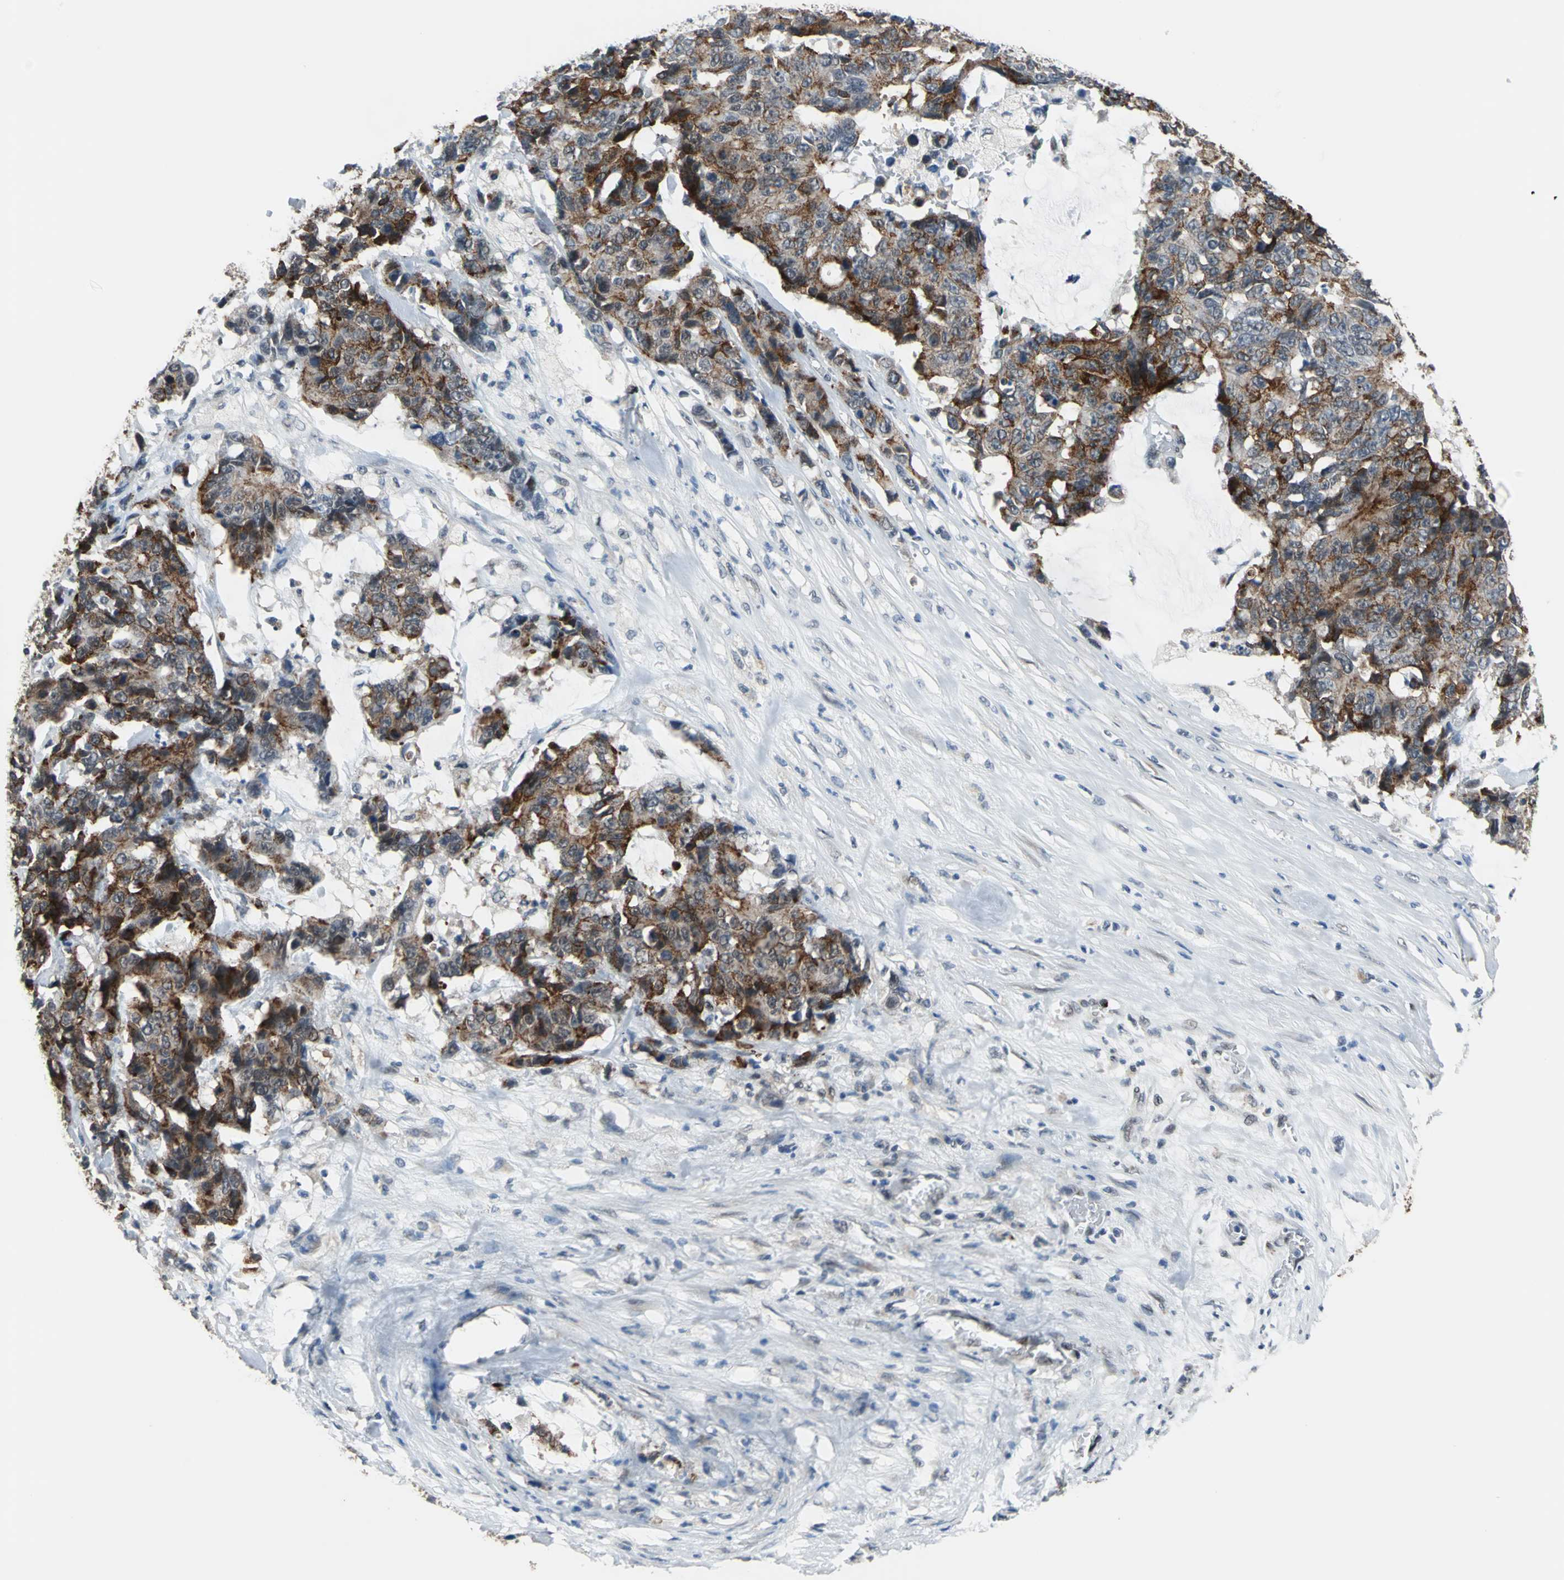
{"staining": {"intensity": "strong", "quantity": "25%-75%", "location": "cytoplasmic/membranous"}, "tissue": "colorectal cancer", "cell_type": "Tumor cells", "image_type": "cancer", "snomed": [{"axis": "morphology", "description": "Adenocarcinoma, NOS"}, {"axis": "topography", "description": "Colon"}], "caption": "This micrograph reveals colorectal cancer stained with IHC to label a protein in brown. The cytoplasmic/membranous of tumor cells show strong positivity for the protein. Nuclei are counter-stained blue.", "gene": "ELF2", "patient": {"sex": "female", "age": 86}}